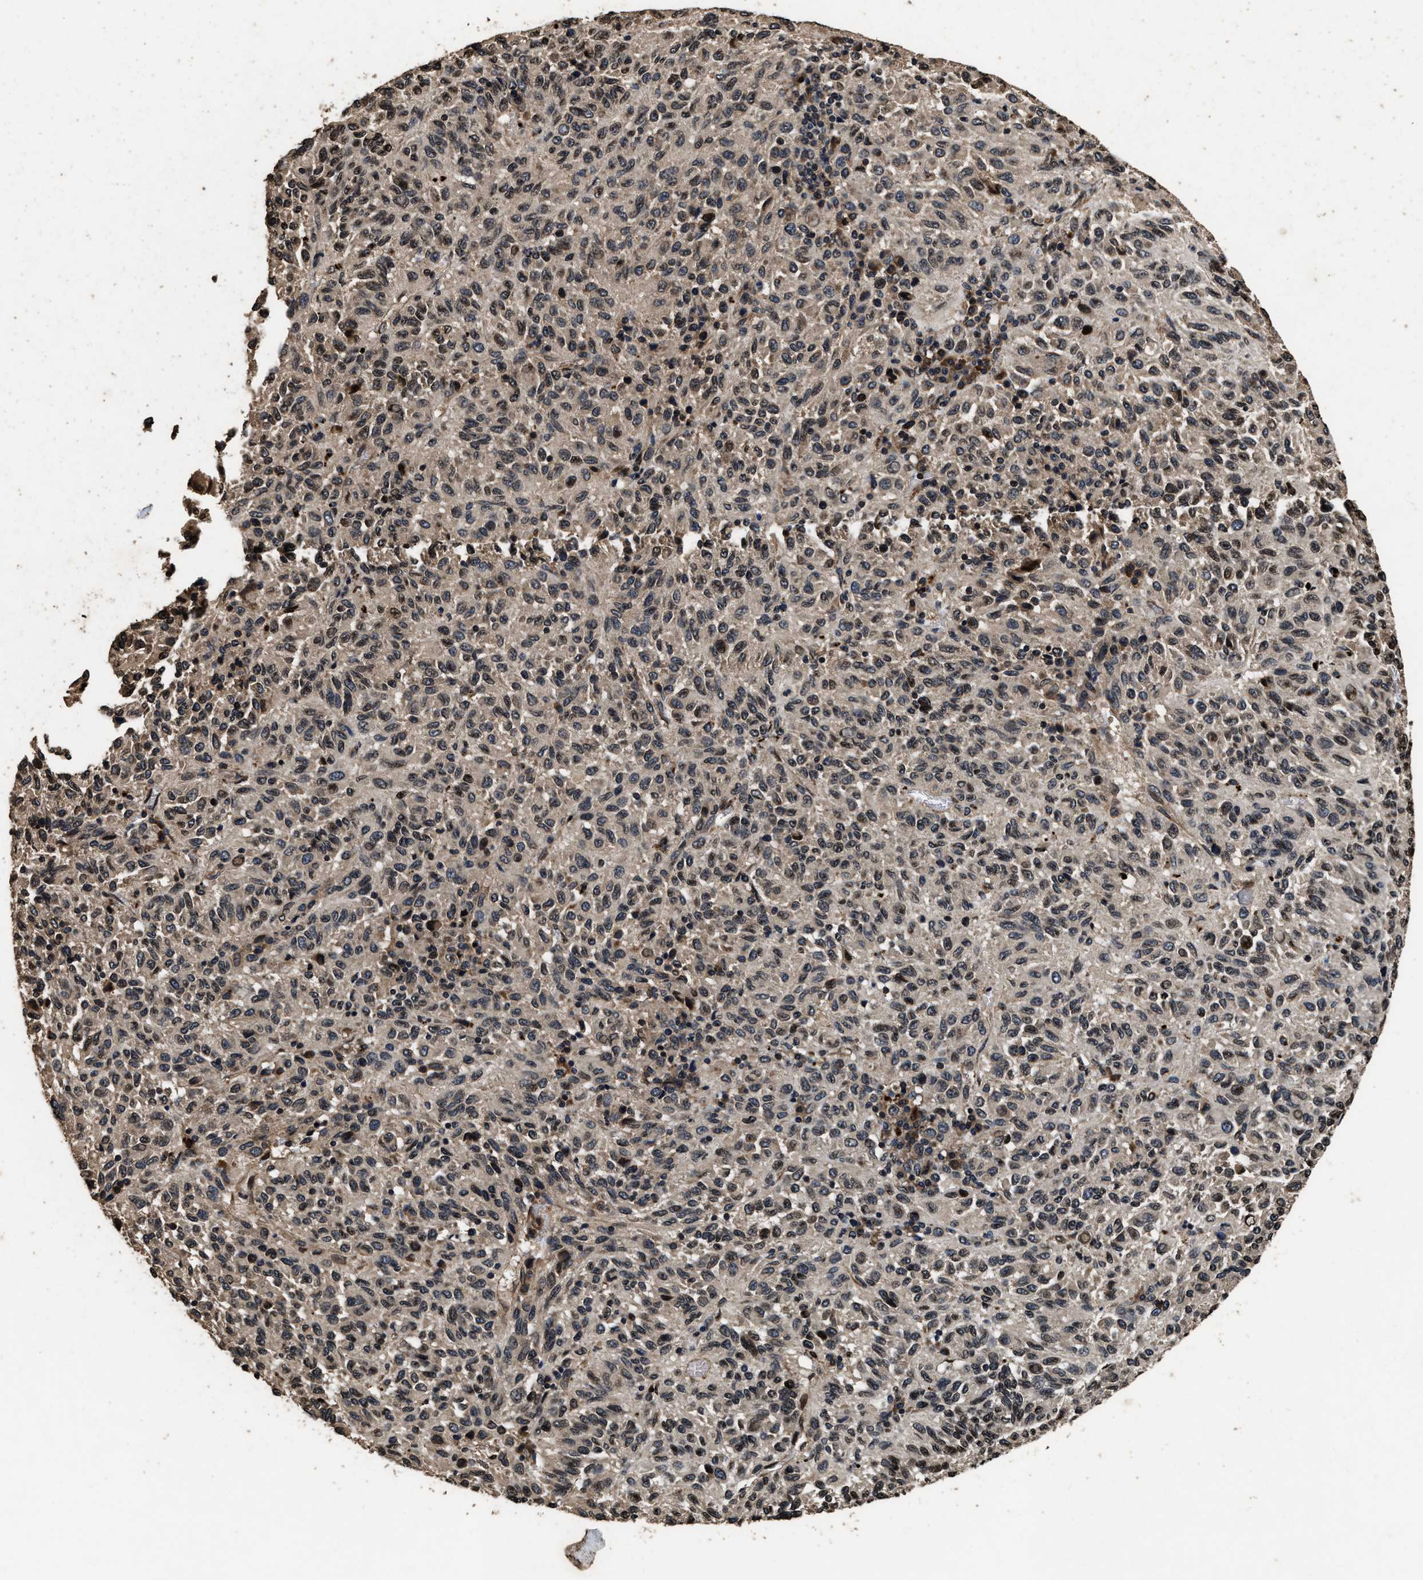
{"staining": {"intensity": "moderate", "quantity": "25%-75%", "location": "cytoplasmic/membranous,nuclear"}, "tissue": "melanoma", "cell_type": "Tumor cells", "image_type": "cancer", "snomed": [{"axis": "morphology", "description": "Malignant melanoma, Metastatic site"}, {"axis": "topography", "description": "Lung"}], "caption": "Human melanoma stained with a brown dye exhibits moderate cytoplasmic/membranous and nuclear positive positivity in approximately 25%-75% of tumor cells.", "gene": "ACCS", "patient": {"sex": "male", "age": 64}}